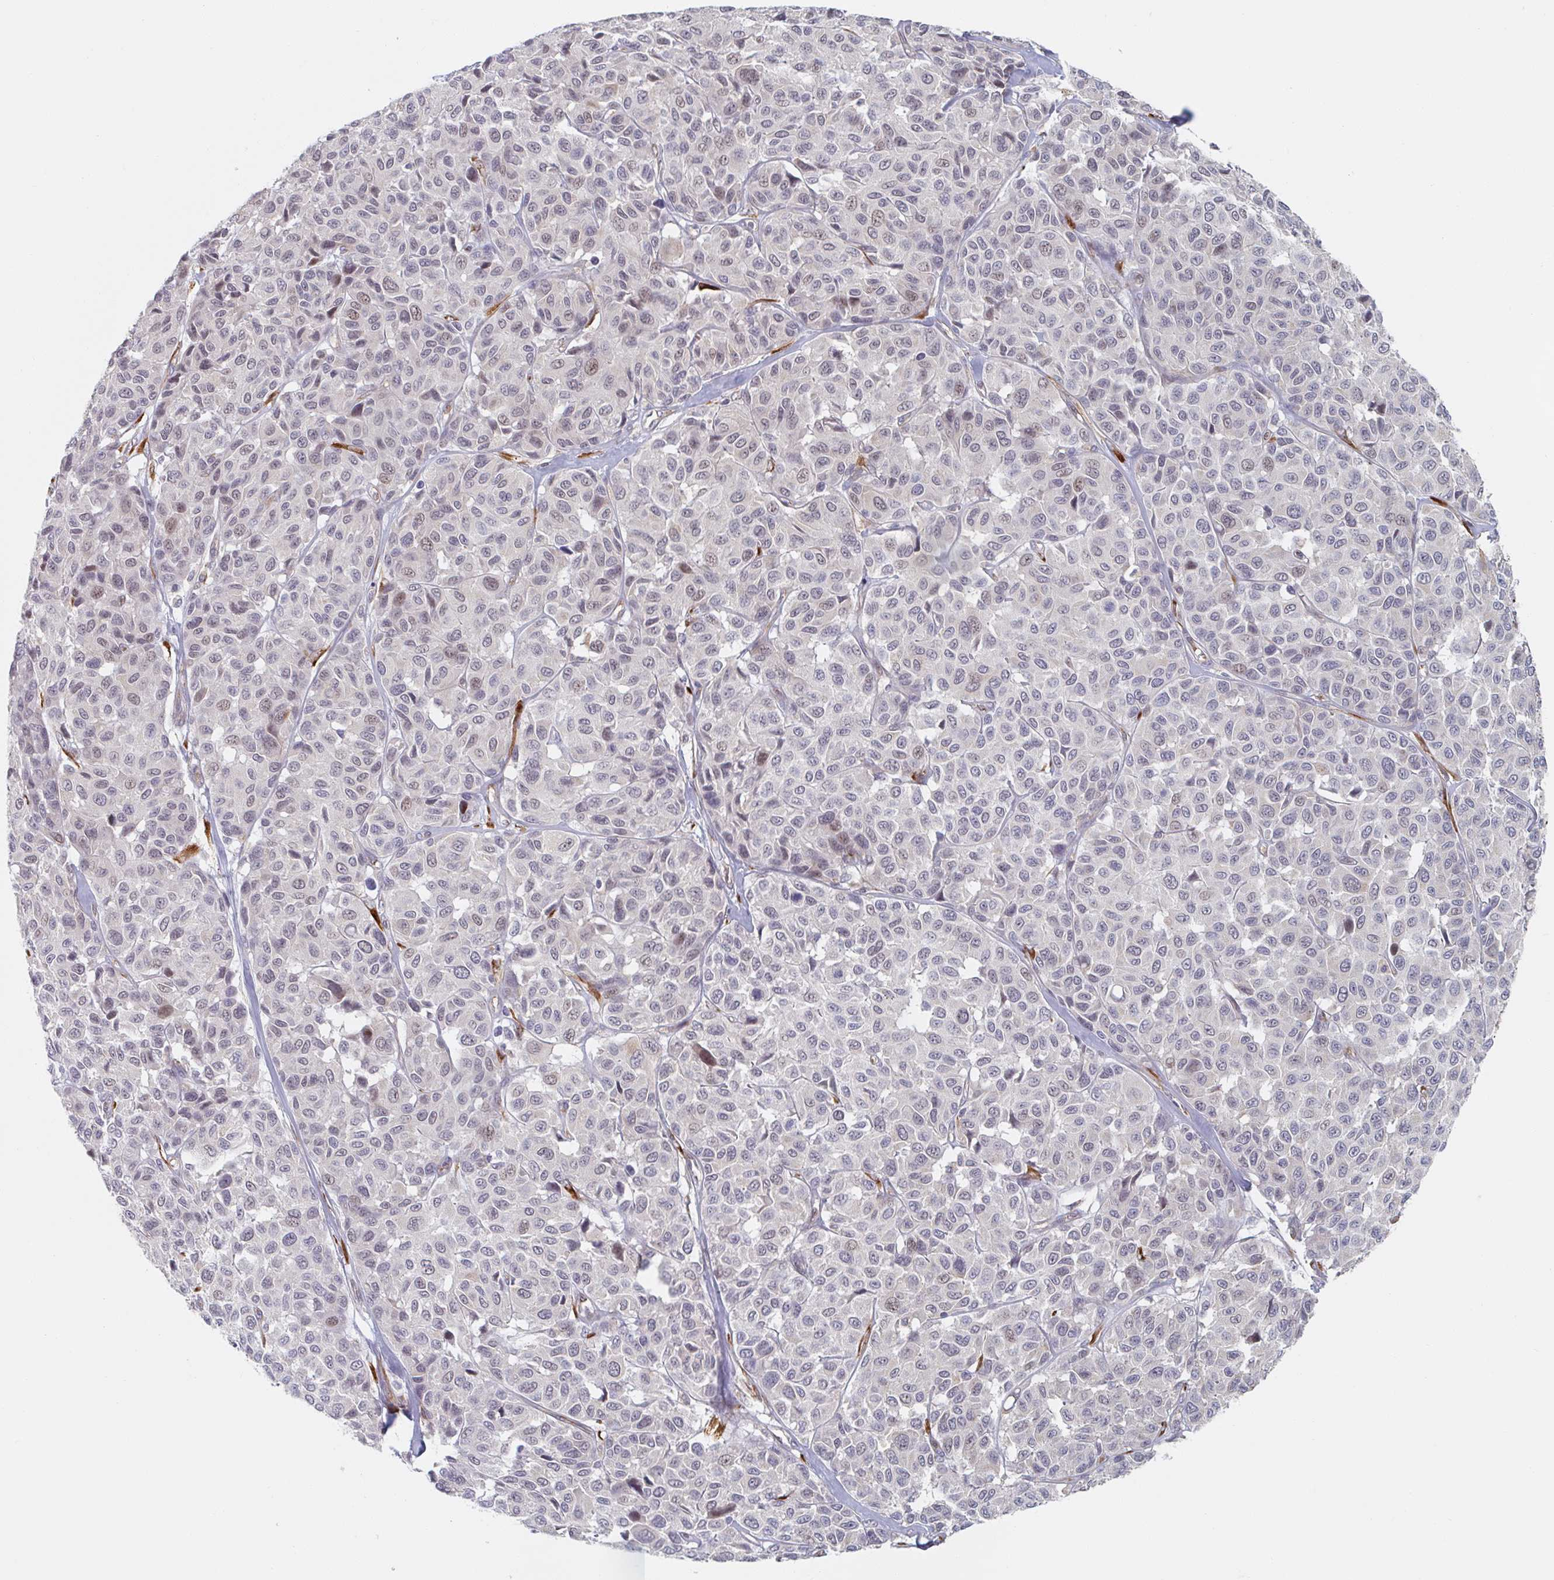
{"staining": {"intensity": "negative", "quantity": "none", "location": "none"}, "tissue": "melanoma", "cell_type": "Tumor cells", "image_type": "cancer", "snomed": [{"axis": "morphology", "description": "Malignant melanoma, NOS"}, {"axis": "topography", "description": "Skin"}], "caption": "A high-resolution image shows IHC staining of melanoma, which reveals no significant expression in tumor cells.", "gene": "TRAPPC10", "patient": {"sex": "female", "age": 66}}